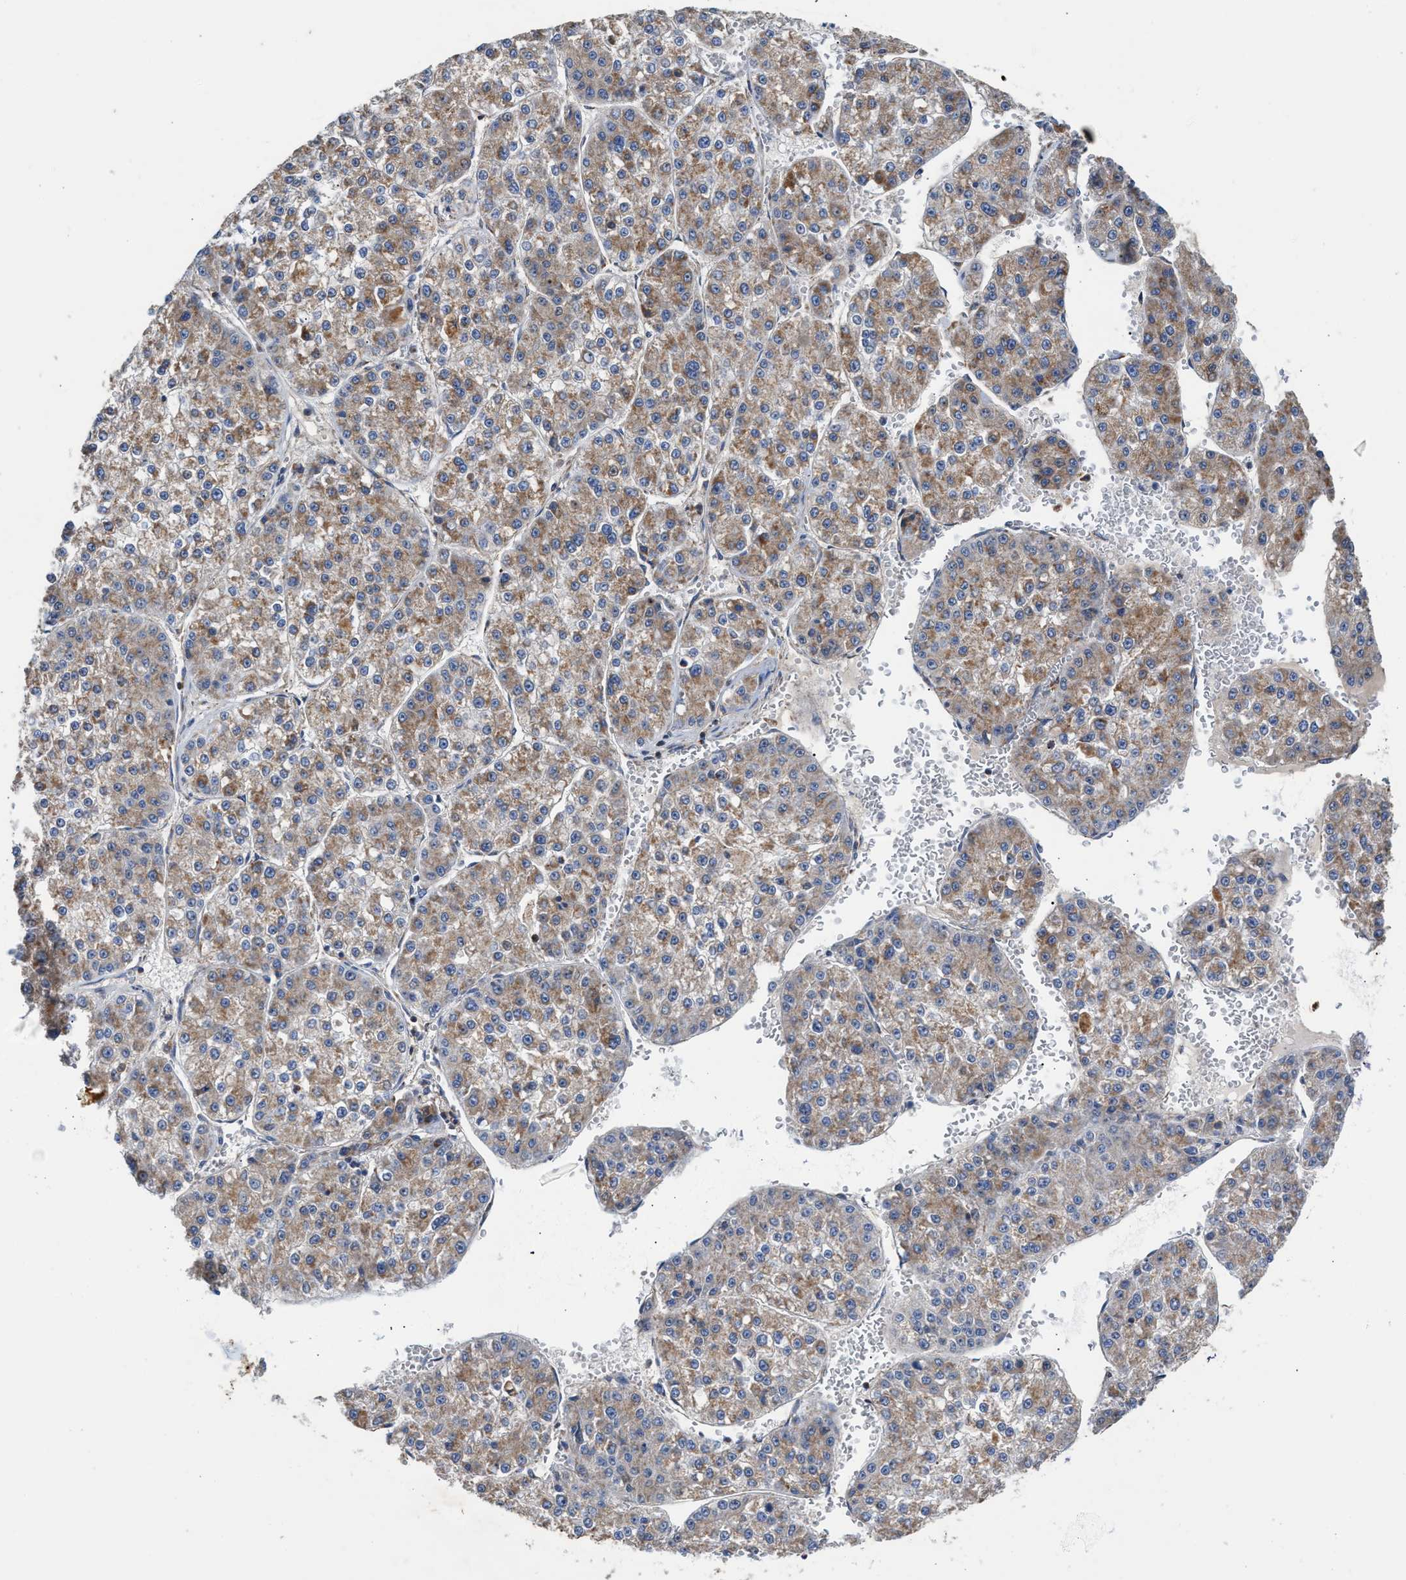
{"staining": {"intensity": "moderate", "quantity": "25%-75%", "location": "cytoplasmic/membranous"}, "tissue": "liver cancer", "cell_type": "Tumor cells", "image_type": "cancer", "snomed": [{"axis": "morphology", "description": "Carcinoma, Hepatocellular, NOS"}, {"axis": "topography", "description": "Liver"}], "caption": "This histopathology image exhibits immunohistochemistry (IHC) staining of liver cancer (hepatocellular carcinoma), with medium moderate cytoplasmic/membranous positivity in approximately 25%-75% of tumor cells.", "gene": "MECR", "patient": {"sex": "female", "age": 73}}